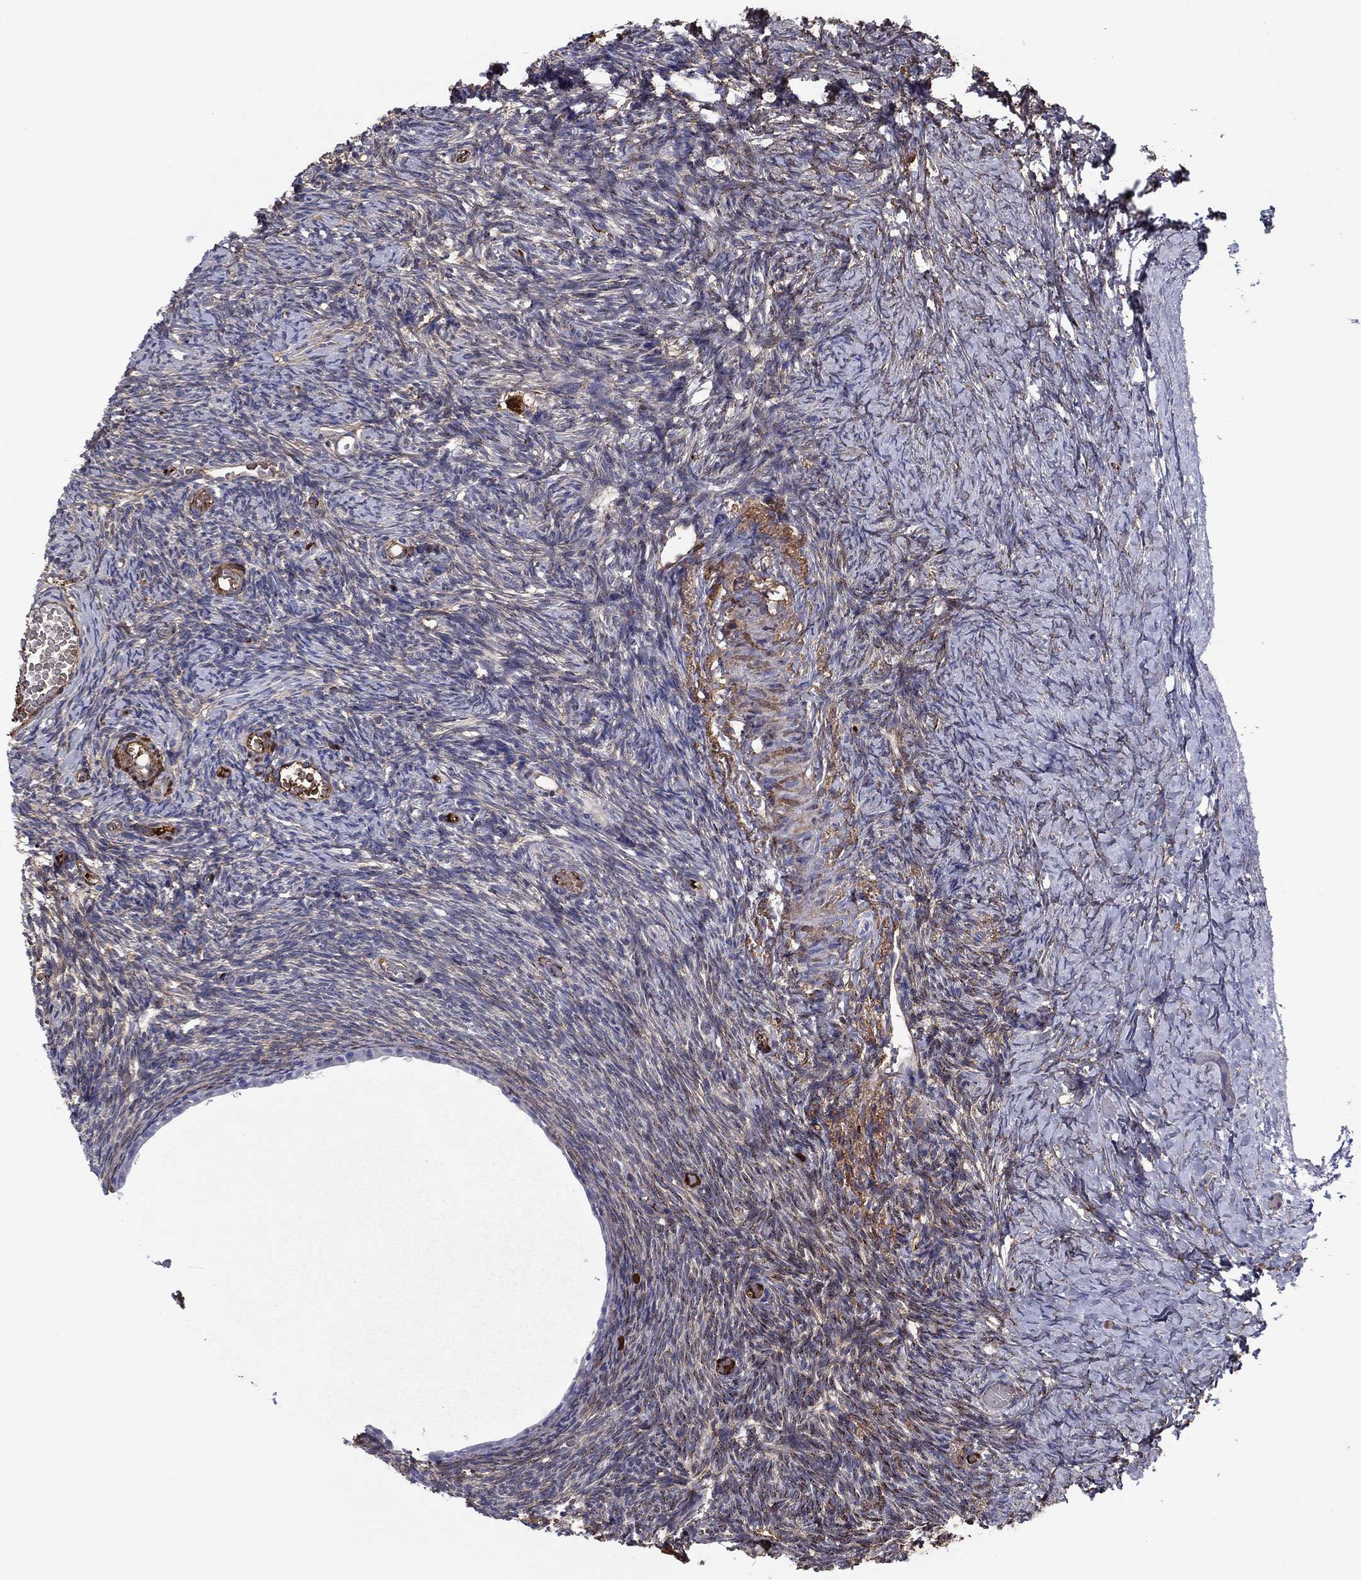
{"staining": {"intensity": "negative", "quantity": "none", "location": "none"}, "tissue": "ovary", "cell_type": "Follicle cells", "image_type": "normal", "snomed": [{"axis": "morphology", "description": "Normal tissue, NOS"}, {"axis": "topography", "description": "Ovary"}], "caption": "An immunohistochemistry (IHC) micrograph of normal ovary is shown. There is no staining in follicle cells of ovary. Brightfield microscopy of immunohistochemistry stained with DAB (3,3'-diaminobenzidine) (brown) and hematoxylin (blue), captured at high magnification.", "gene": "HPX", "patient": {"sex": "female", "age": 39}}